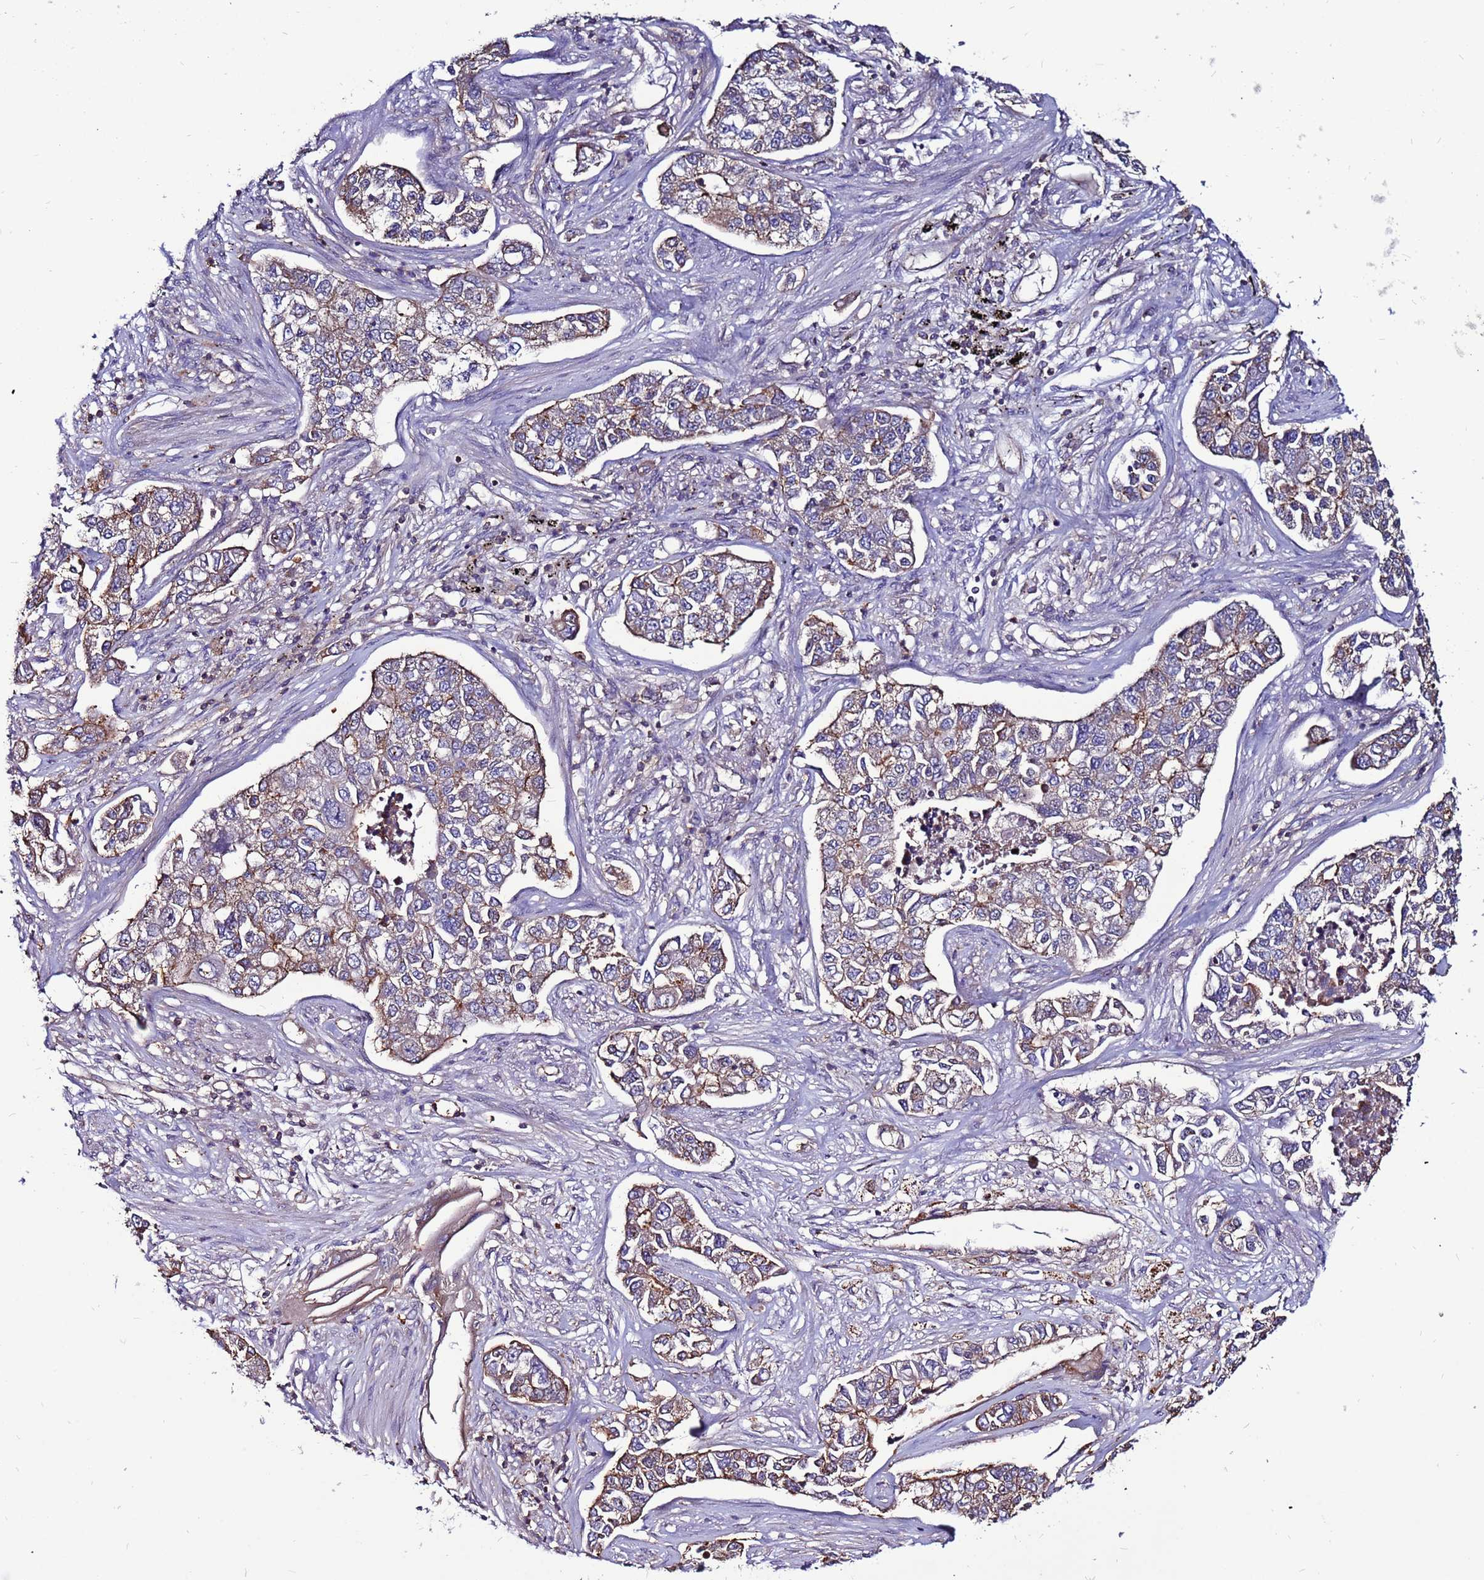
{"staining": {"intensity": "moderate", "quantity": ">75%", "location": "cytoplasmic/membranous"}, "tissue": "lung cancer", "cell_type": "Tumor cells", "image_type": "cancer", "snomed": [{"axis": "morphology", "description": "Adenocarcinoma, NOS"}, {"axis": "topography", "description": "Lung"}], "caption": "DAB (3,3'-diaminobenzidine) immunohistochemical staining of lung cancer shows moderate cytoplasmic/membranous protein staining in approximately >75% of tumor cells. (DAB IHC, brown staining for protein, blue staining for nuclei).", "gene": "NRN1L", "patient": {"sex": "male", "age": 49}}